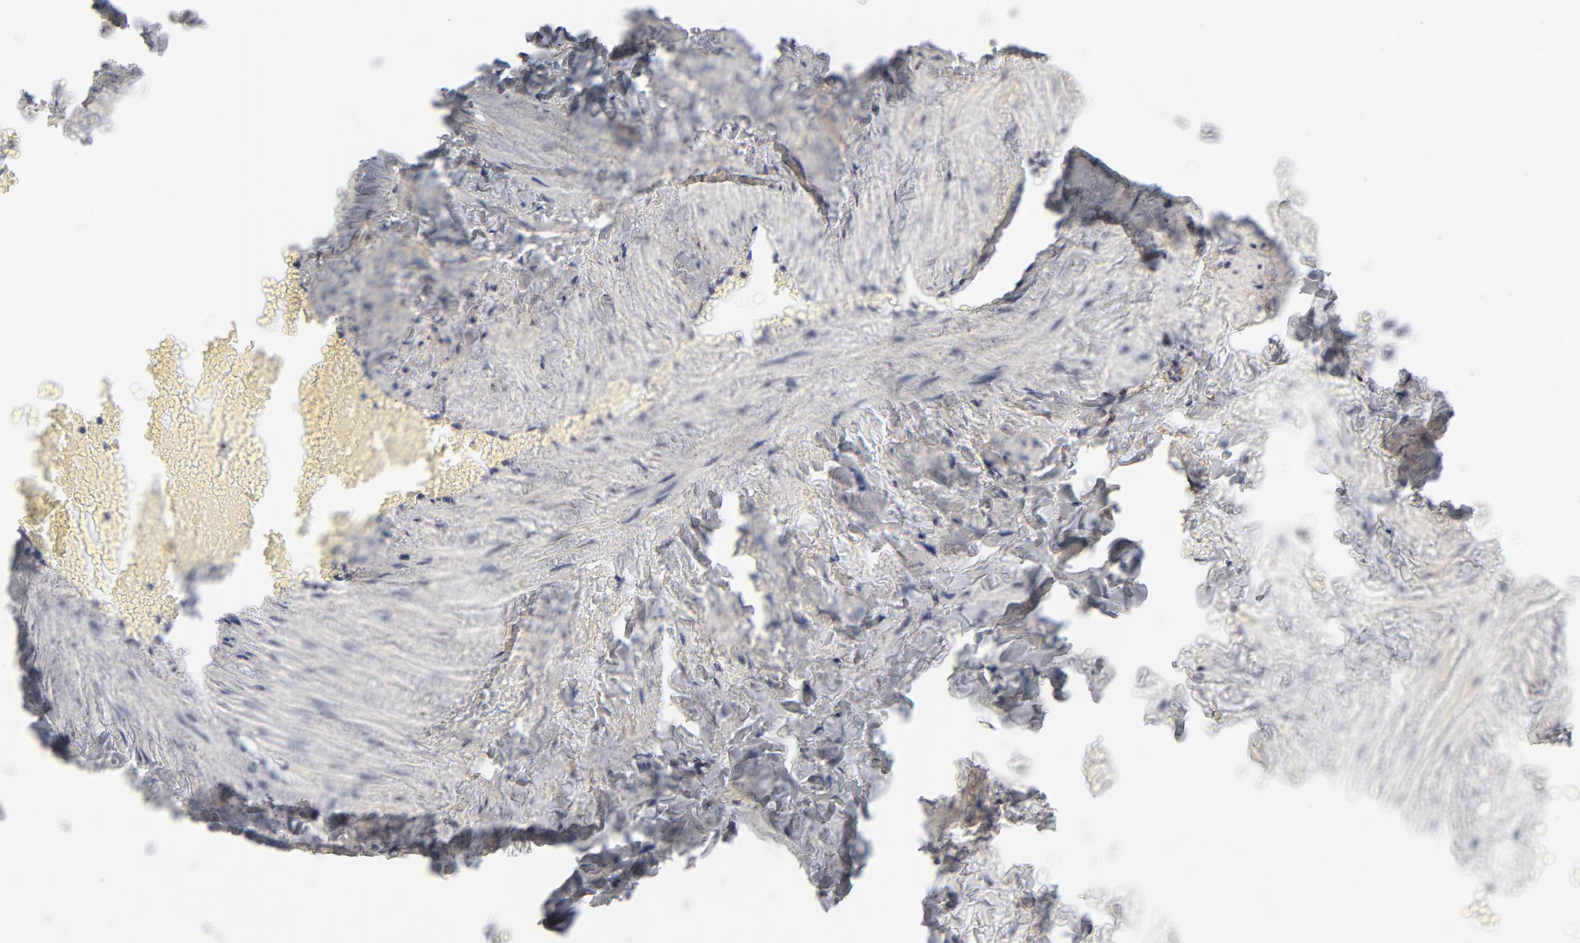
{"staining": {"intensity": "negative", "quantity": "none", "location": "none"}, "tissue": "adipose tissue", "cell_type": "Adipocytes", "image_type": "normal", "snomed": [{"axis": "morphology", "description": "Normal tissue, NOS"}, {"axis": "topography", "description": "Vascular tissue"}], "caption": "A high-resolution photomicrograph shows immunohistochemistry (IHC) staining of unremarkable adipose tissue, which displays no significant positivity in adipocytes. (Stains: DAB immunohistochemistry with hematoxylin counter stain, Microscopy: brightfield microscopy at high magnification).", "gene": "ASMTL", "patient": {"sex": "male", "age": 41}}